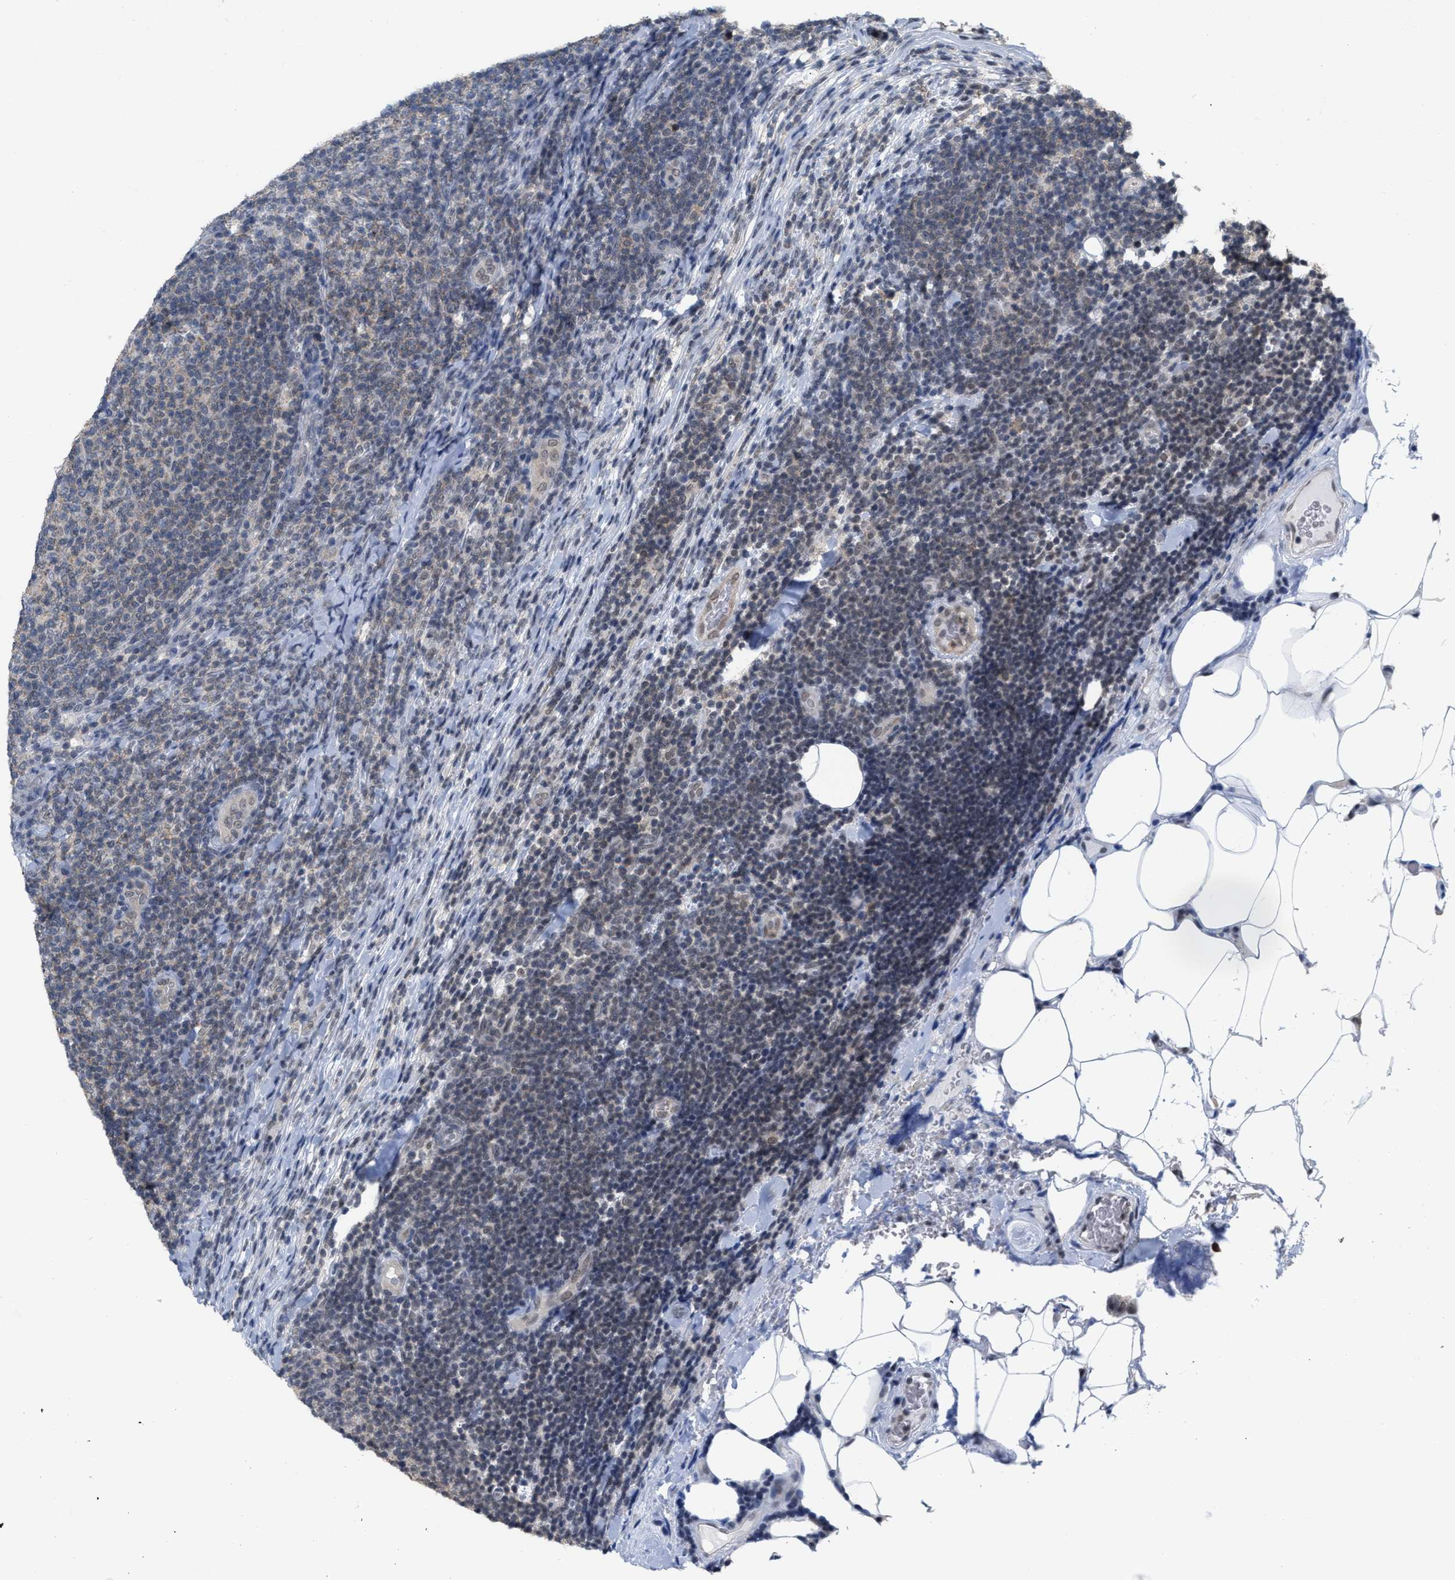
{"staining": {"intensity": "weak", "quantity": ">75%", "location": "cytoplasmic/membranous"}, "tissue": "lymphoma", "cell_type": "Tumor cells", "image_type": "cancer", "snomed": [{"axis": "morphology", "description": "Malignant lymphoma, non-Hodgkin's type, Low grade"}, {"axis": "topography", "description": "Lymph node"}], "caption": "Human lymphoma stained for a protein (brown) displays weak cytoplasmic/membranous positive staining in approximately >75% of tumor cells.", "gene": "BAIAP2L1", "patient": {"sex": "male", "age": 66}}